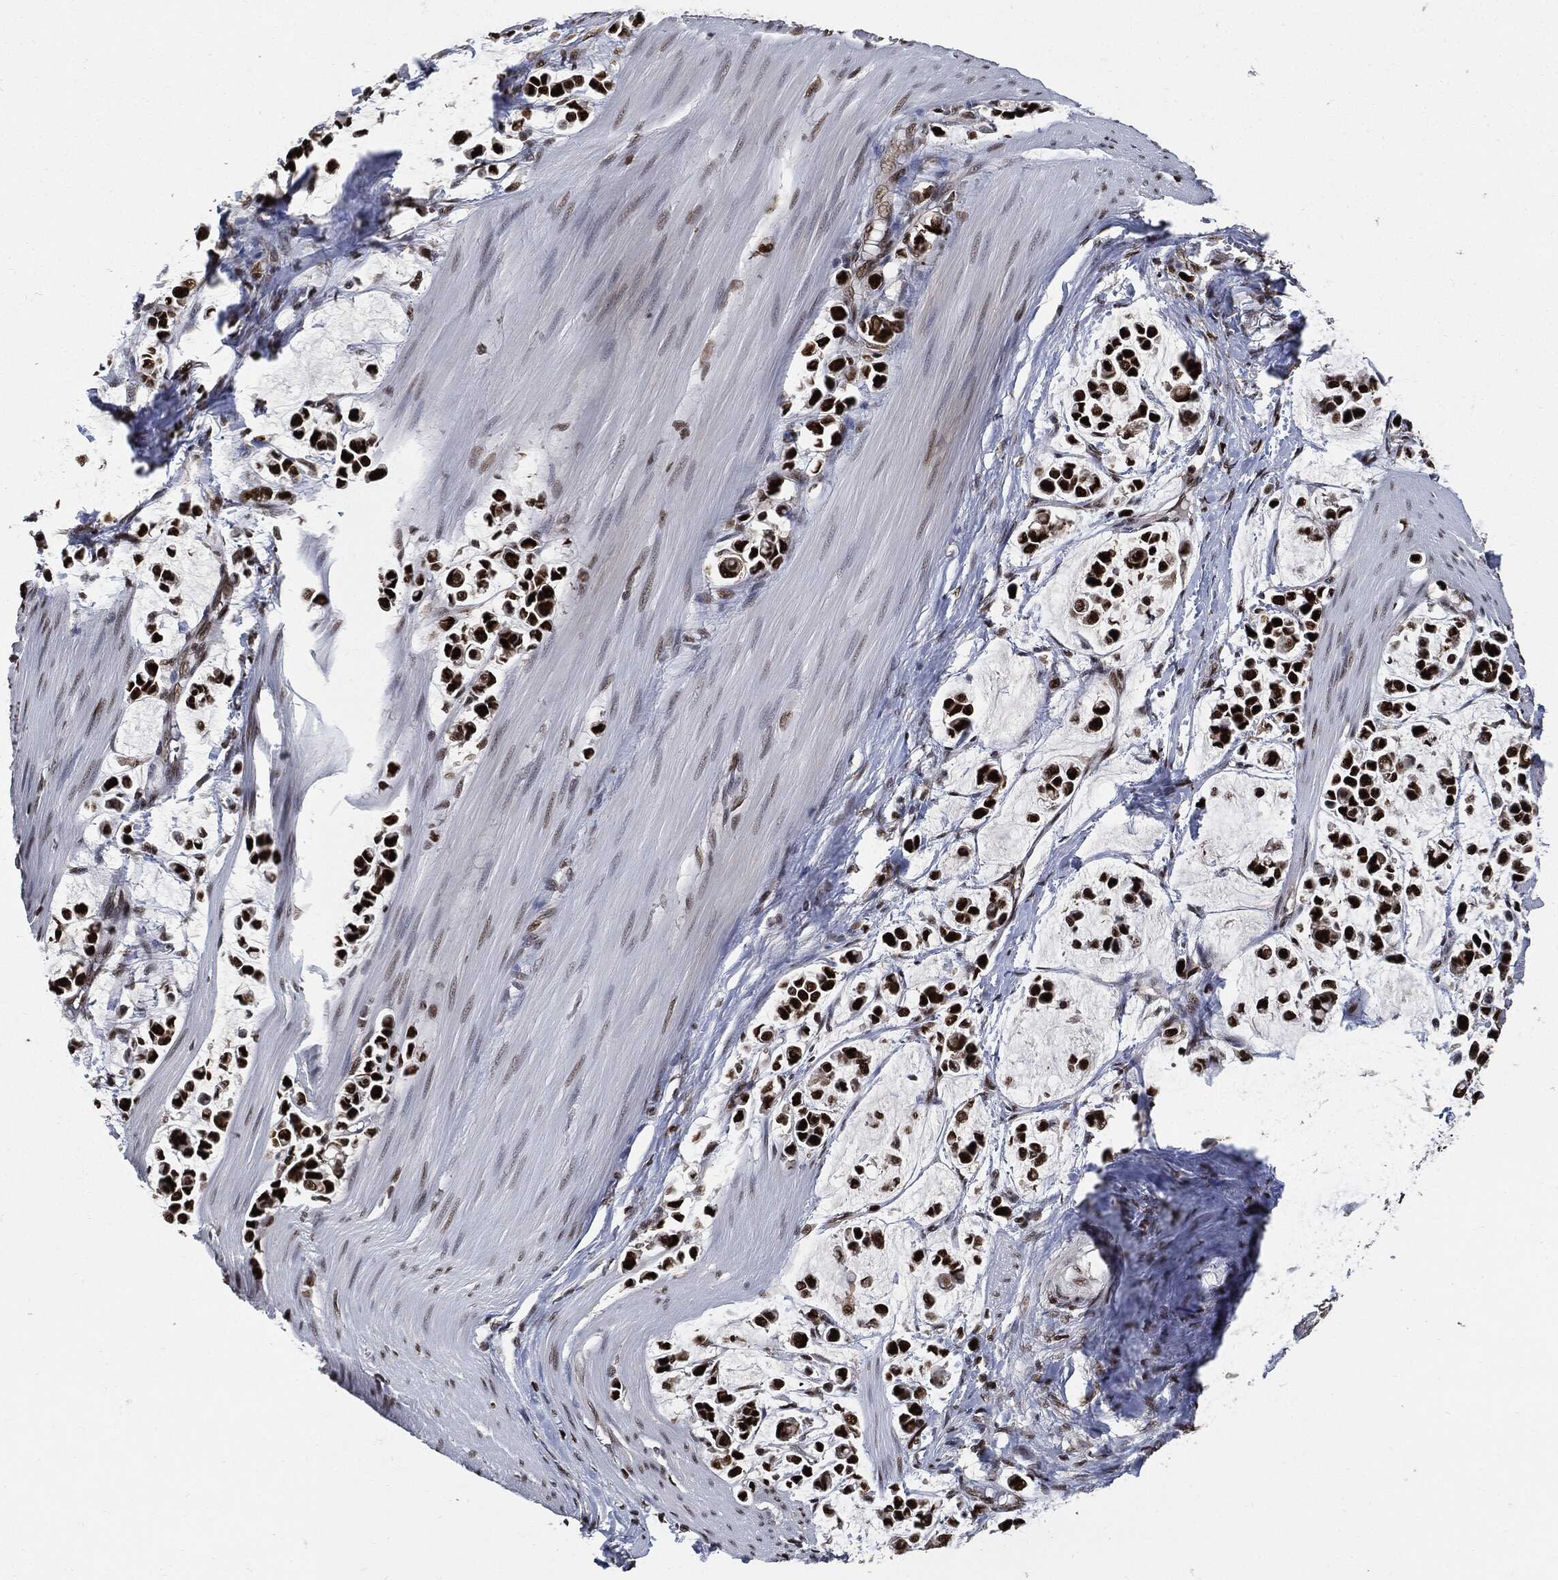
{"staining": {"intensity": "strong", "quantity": ">75%", "location": "nuclear"}, "tissue": "stomach cancer", "cell_type": "Tumor cells", "image_type": "cancer", "snomed": [{"axis": "morphology", "description": "Adenocarcinoma, NOS"}, {"axis": "topography", "description": "Stomach"}], "caption": "DAB immunohistochemical staining of human adenocarcinoma (stomach) reveals strong nuclear protein positivity in about >75% of tumor cells.", "gene": "PCNA", "patient": {"sex": "male", "age": 82}}